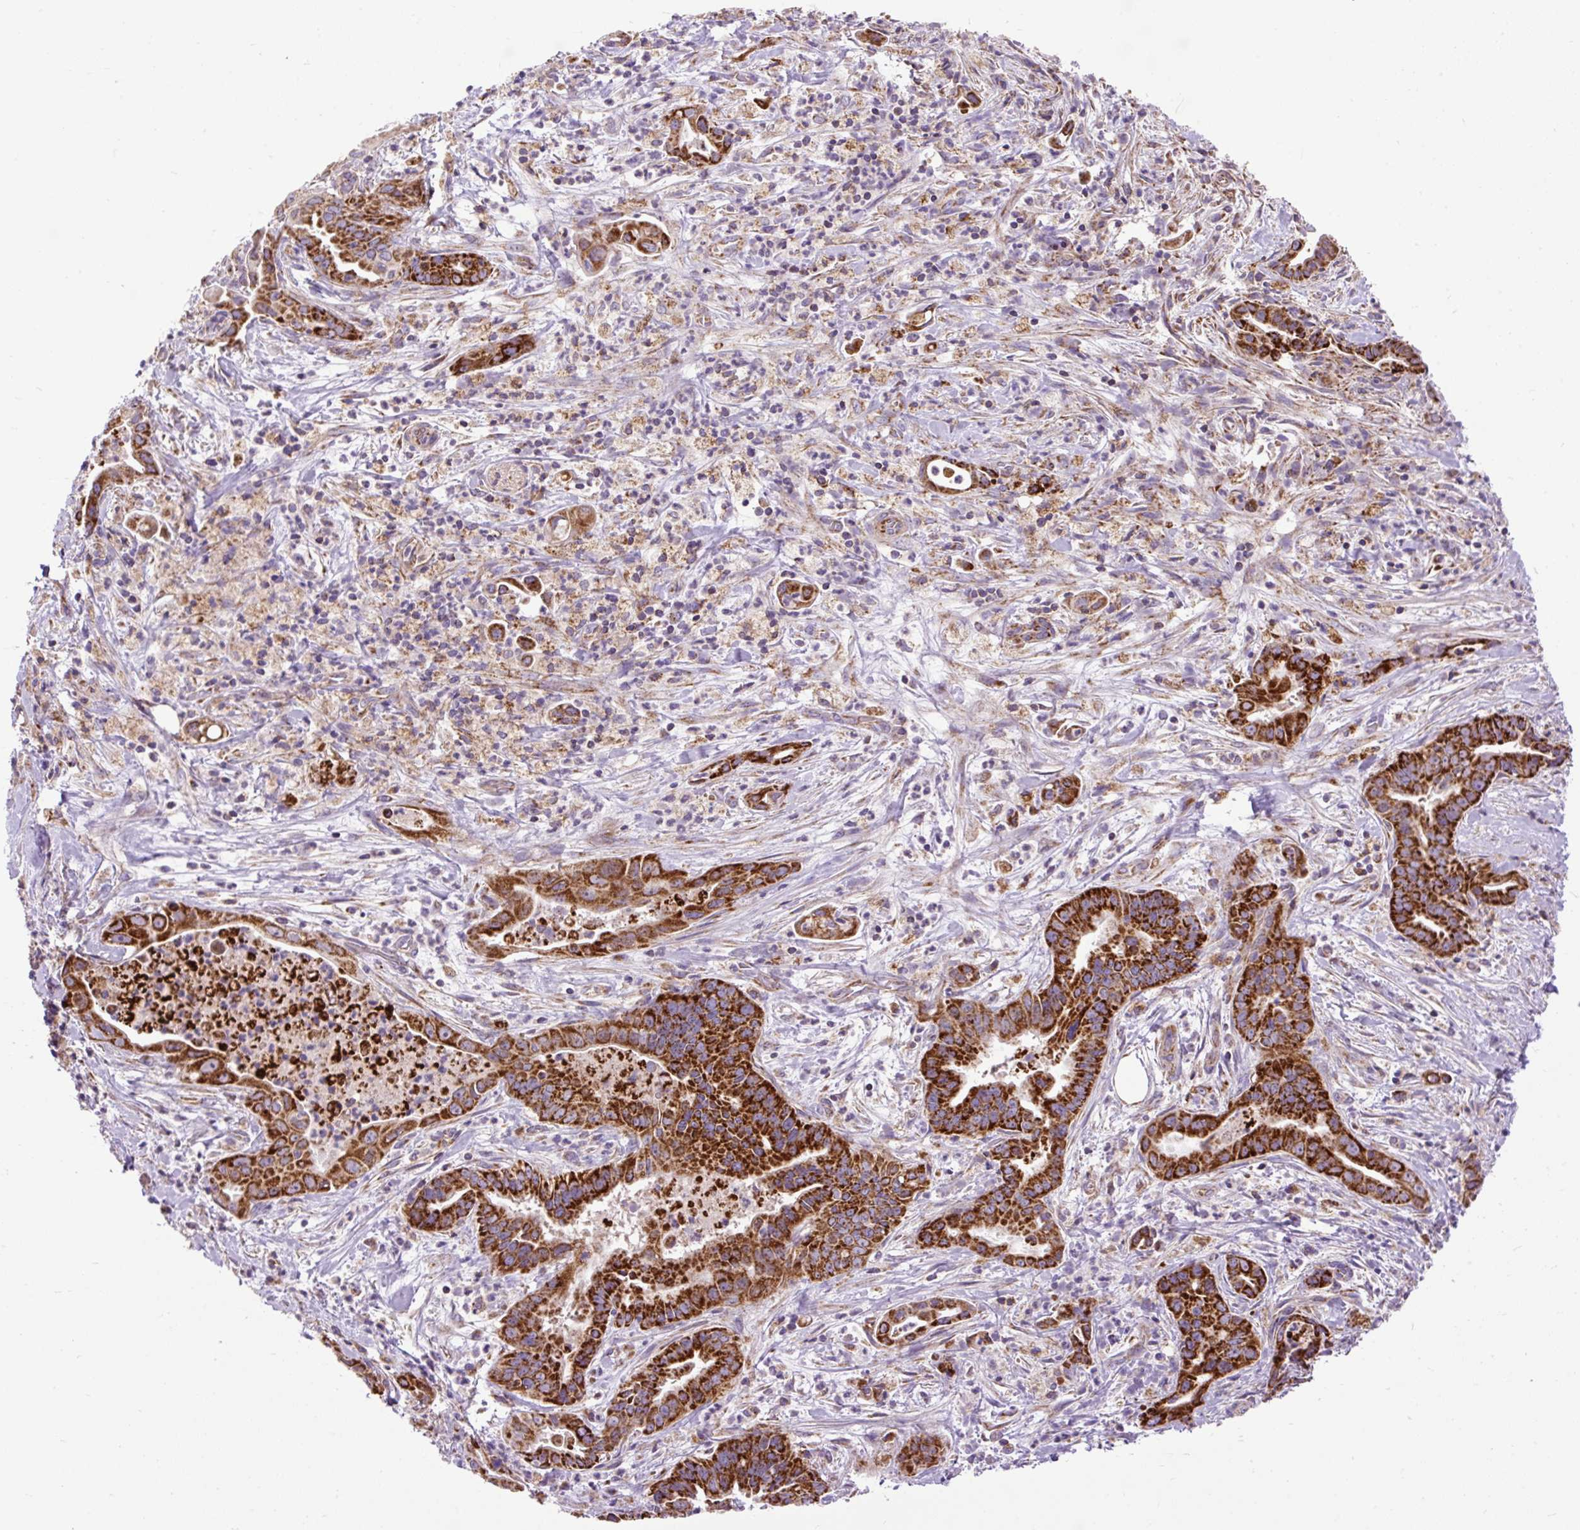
{"staining": {"intensity": "strong", "quantity": ">75%", "location": "cytoplasmic/membranous"}, "tissue": "pancreatic cancer", "cell_type": "Tumor cells", "image_type": "cancer", "snomed": [{"axis": "morphology", "description": "Adenocarcinoma, NOS"}, {"axis": "topography", "description": "Pancreas"}], "caption": "IHC micrograph of human pancreatic cancer stained for a protein (brown), which displays high levels of strong cytoplasmic/membranous staining in approximately >75% of tumor cells.", "gene": "TOMM40", "patient": {"sex": "female", "age": 77}}